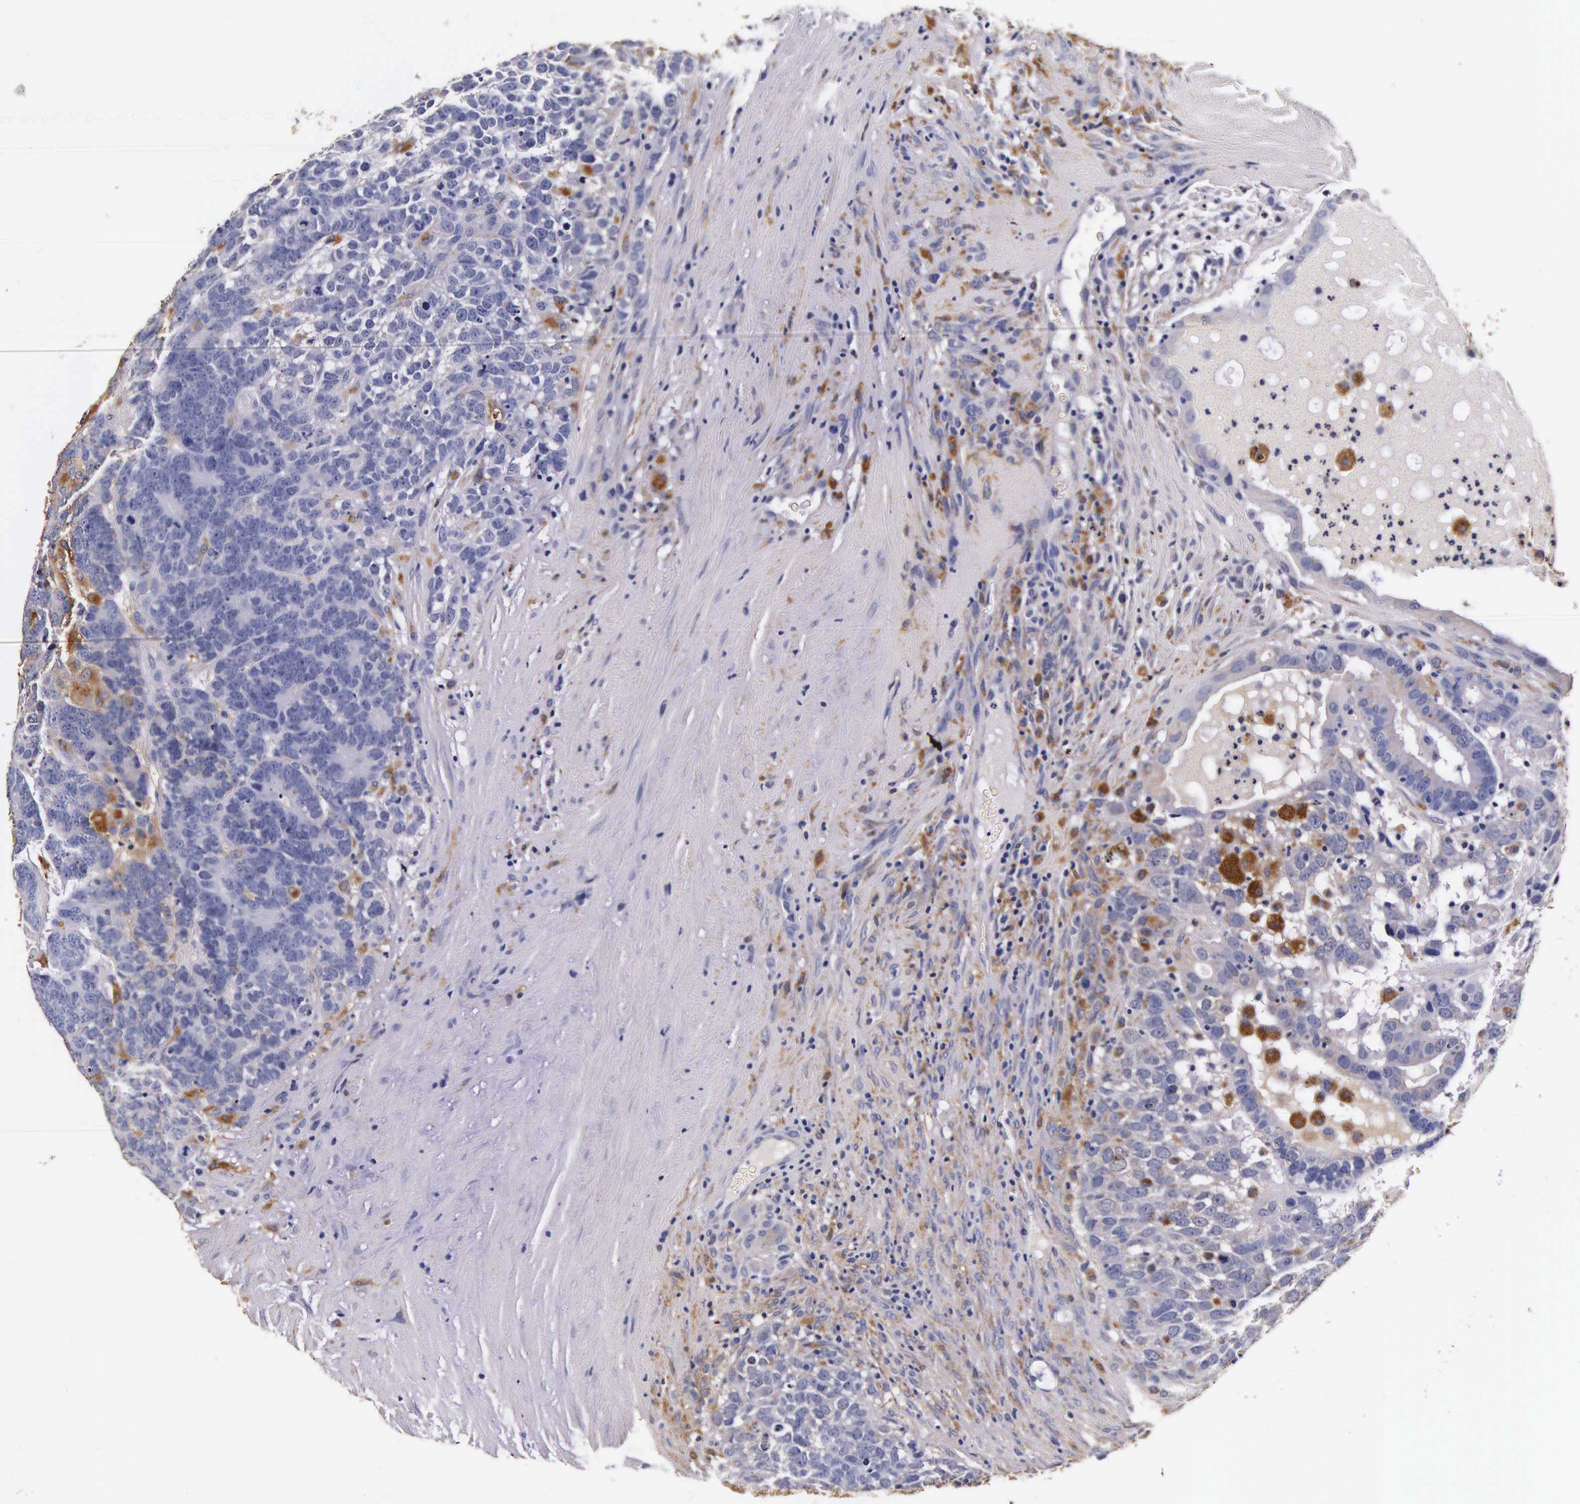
{"staining": {"intensity": "weak", "quantity": "<25%", "location": "cytoplasmic/membranous"}, "tissue": "testis cancer", "cell_type": "Tumor cells", "image_type": "cancer", "snomed": [{"axis": "morphology", "description": "Carcinoma, Embryonal, NOS"}, {"axis": "topography", "description": "Testis"}], "caption": "Tumor cells are negative for brown protein staining in testis cancer.", "gene": "CTSB", "patient": {"sex": "male", "age": 26}}